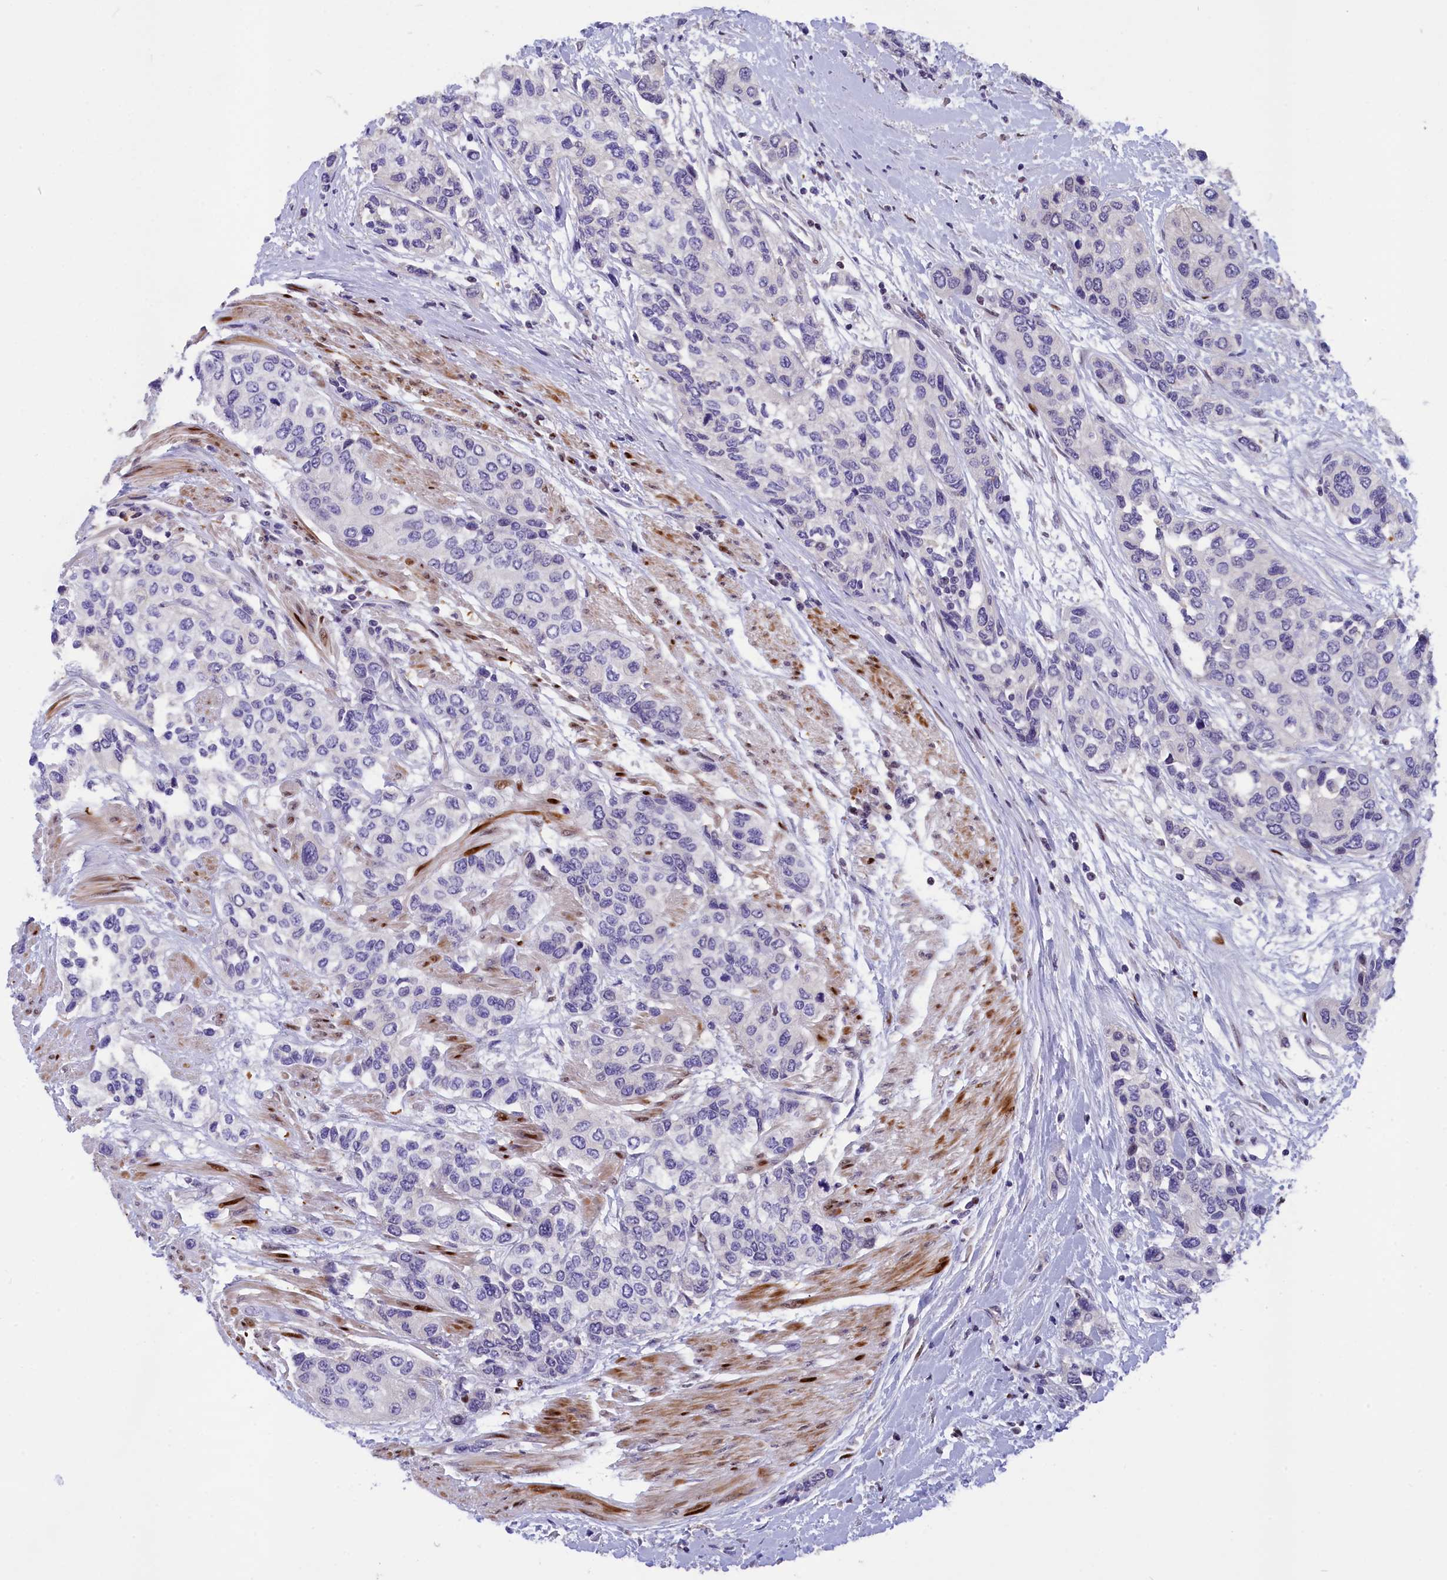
{"staining": {"intensity": "negative", "quantity": "none", "location": "none"}, "tissue": "urothelial cancer", "cell_type": "Tumor cells", "image_type": "cancer", "snomed": [{"axis": "morphology", "description": "Normal tissue, NOS"}, {"axis": "morphology", "description": "Urothelial carcinoma, High grade"}, {"axis": "topography", "description": "Vascular tissue"}, {"axis": "topography", "description": "Urinary bladder"}], "caption": "Urothelial cancer stained for a protein using IHC demonstrates no expression tumor cells.", "gene": "NKPD1", "patient": {"sex": "female", "age": 56}}